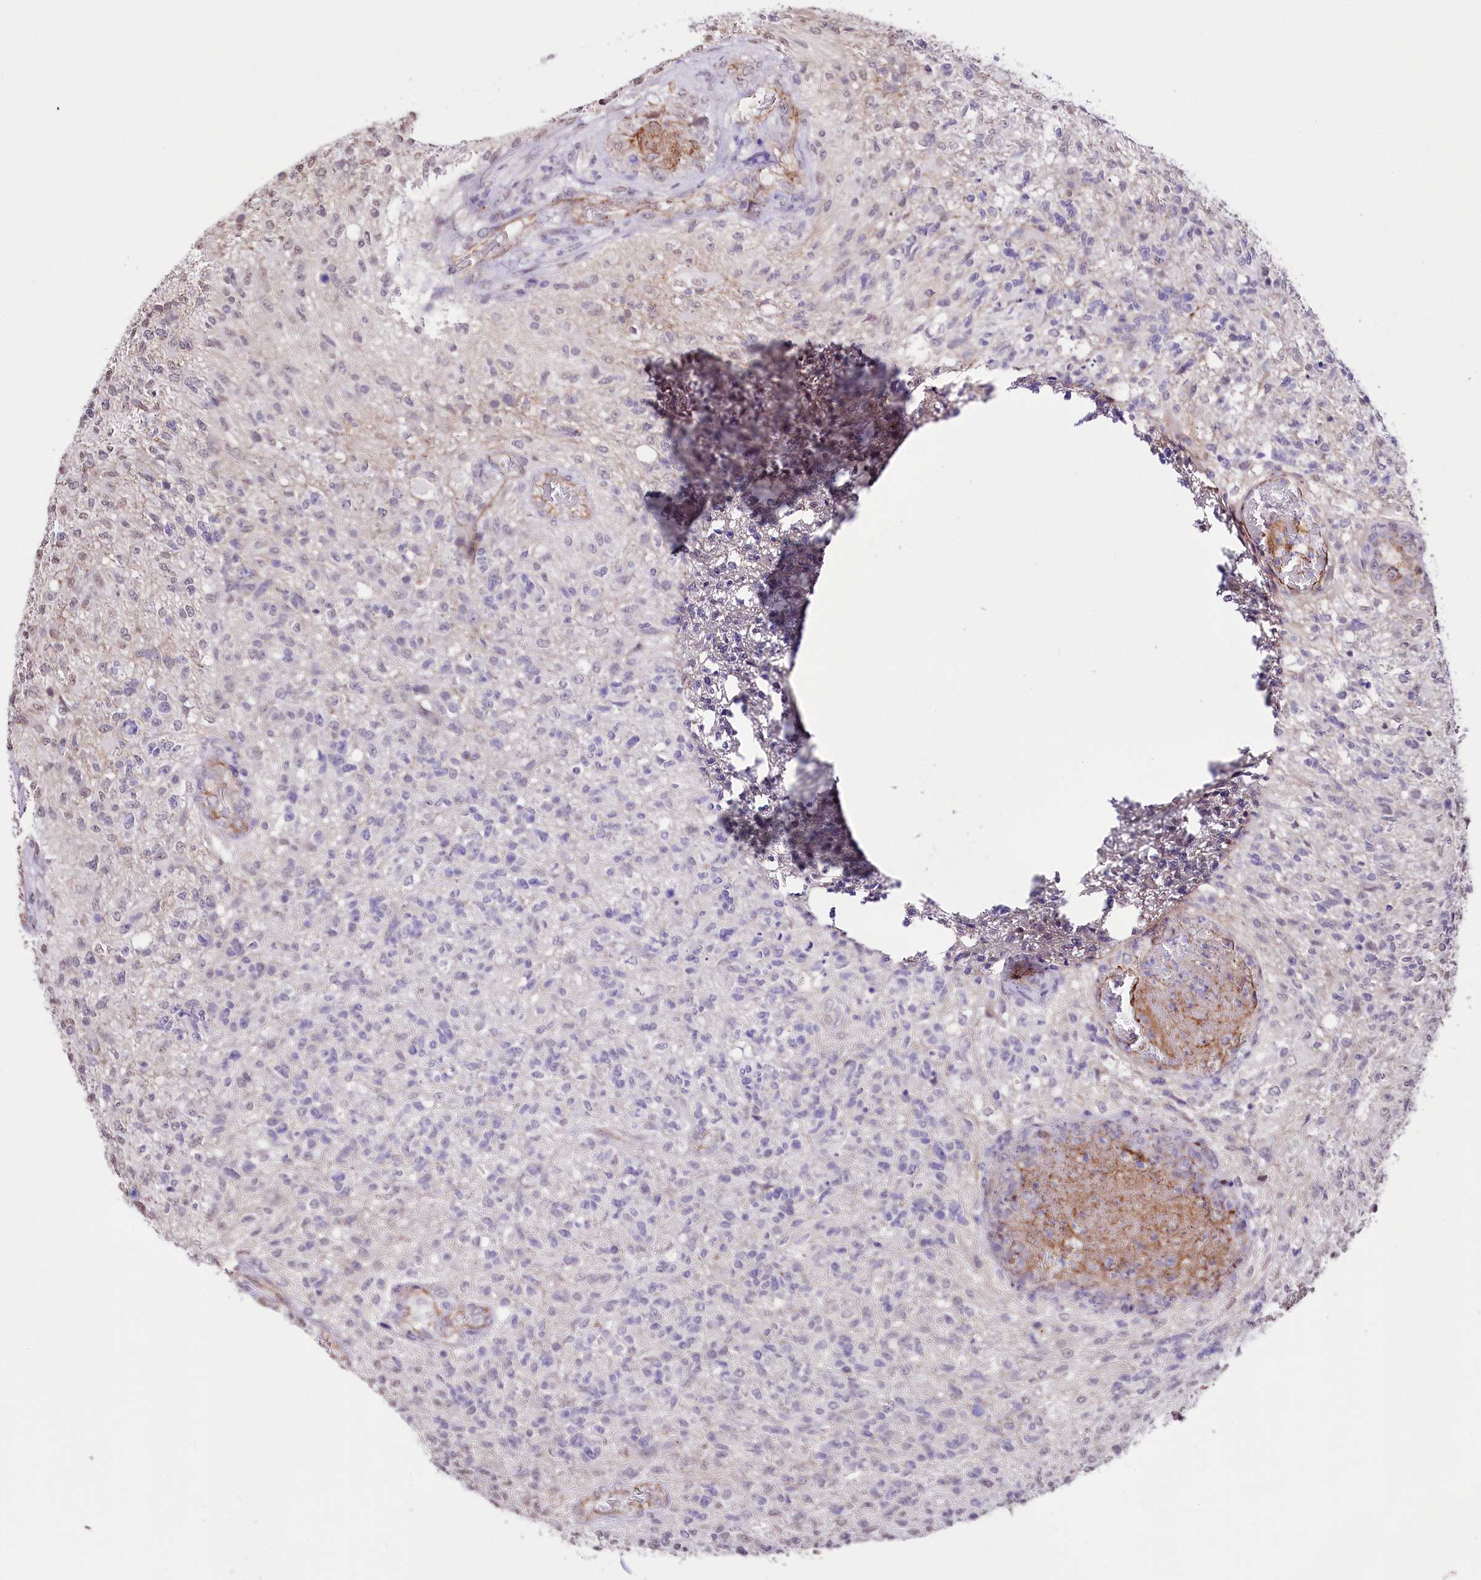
{"staining": {"intensity": "negative", "quantity": "none", "location": "none"}, "tissue": "glioma", "cell_type": "Tumor cells", "image_type": "cancer", "snomed": [{"axis": "morphology", "description": "Glioma, malignant, High grade"}, {"axis": "topography", "description": "Brain"}], "caption": "A micrograph of malignant glioma (high-grade) stained for a protein shows no brown staining in tumor cells.", "gene": "ST7", "patient": {"sex": "male", "age": 56}}